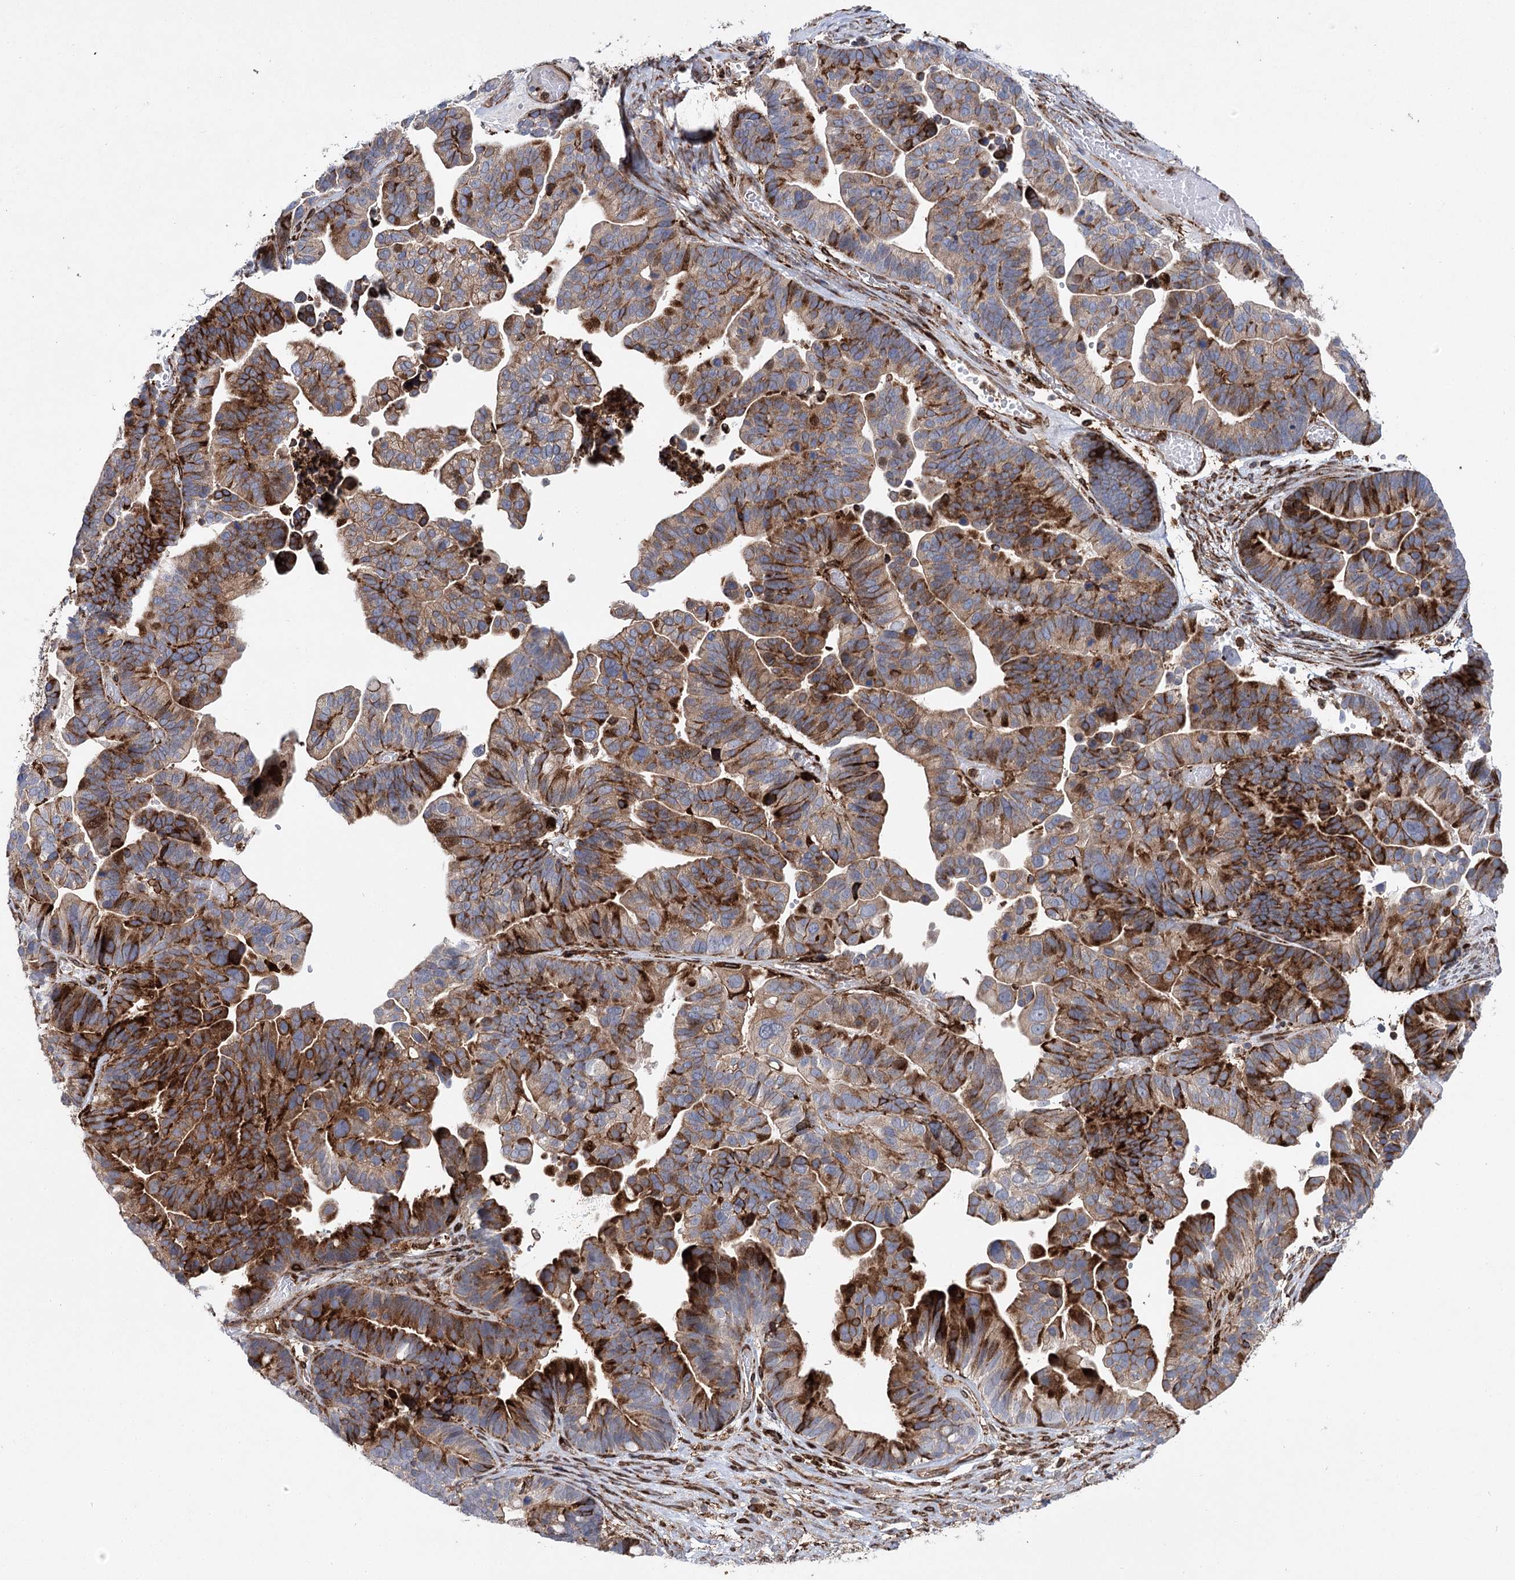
{"staining": {"intensity": "strong", "quantity": "25%-75%", "location": "cytoplasmic/membranous"}, "tissue": "ovarian cancer", "cell_type": "Tumor cells", "image_type": "cancer", "snomed": [{"axis": "morphology", "description": "Cystadenocarcinoma, serous, NOS"}, {"axis": "topography", "description": "Ovary"}], "caption": "Immunohistochemical staining of ovarian cancer displays high levels of strong cytoplasmic/membranous protein positivity in about 25%-75% of tumor cells. The staining is performed using DAB (3,3'-diaminobenzidine) brown chromogen to label protein expression. The nuclei are counter-stained blue using hematoxylin.", "gene": "DCUN1D4", "patient": {"sex": "female", "age": 56}}